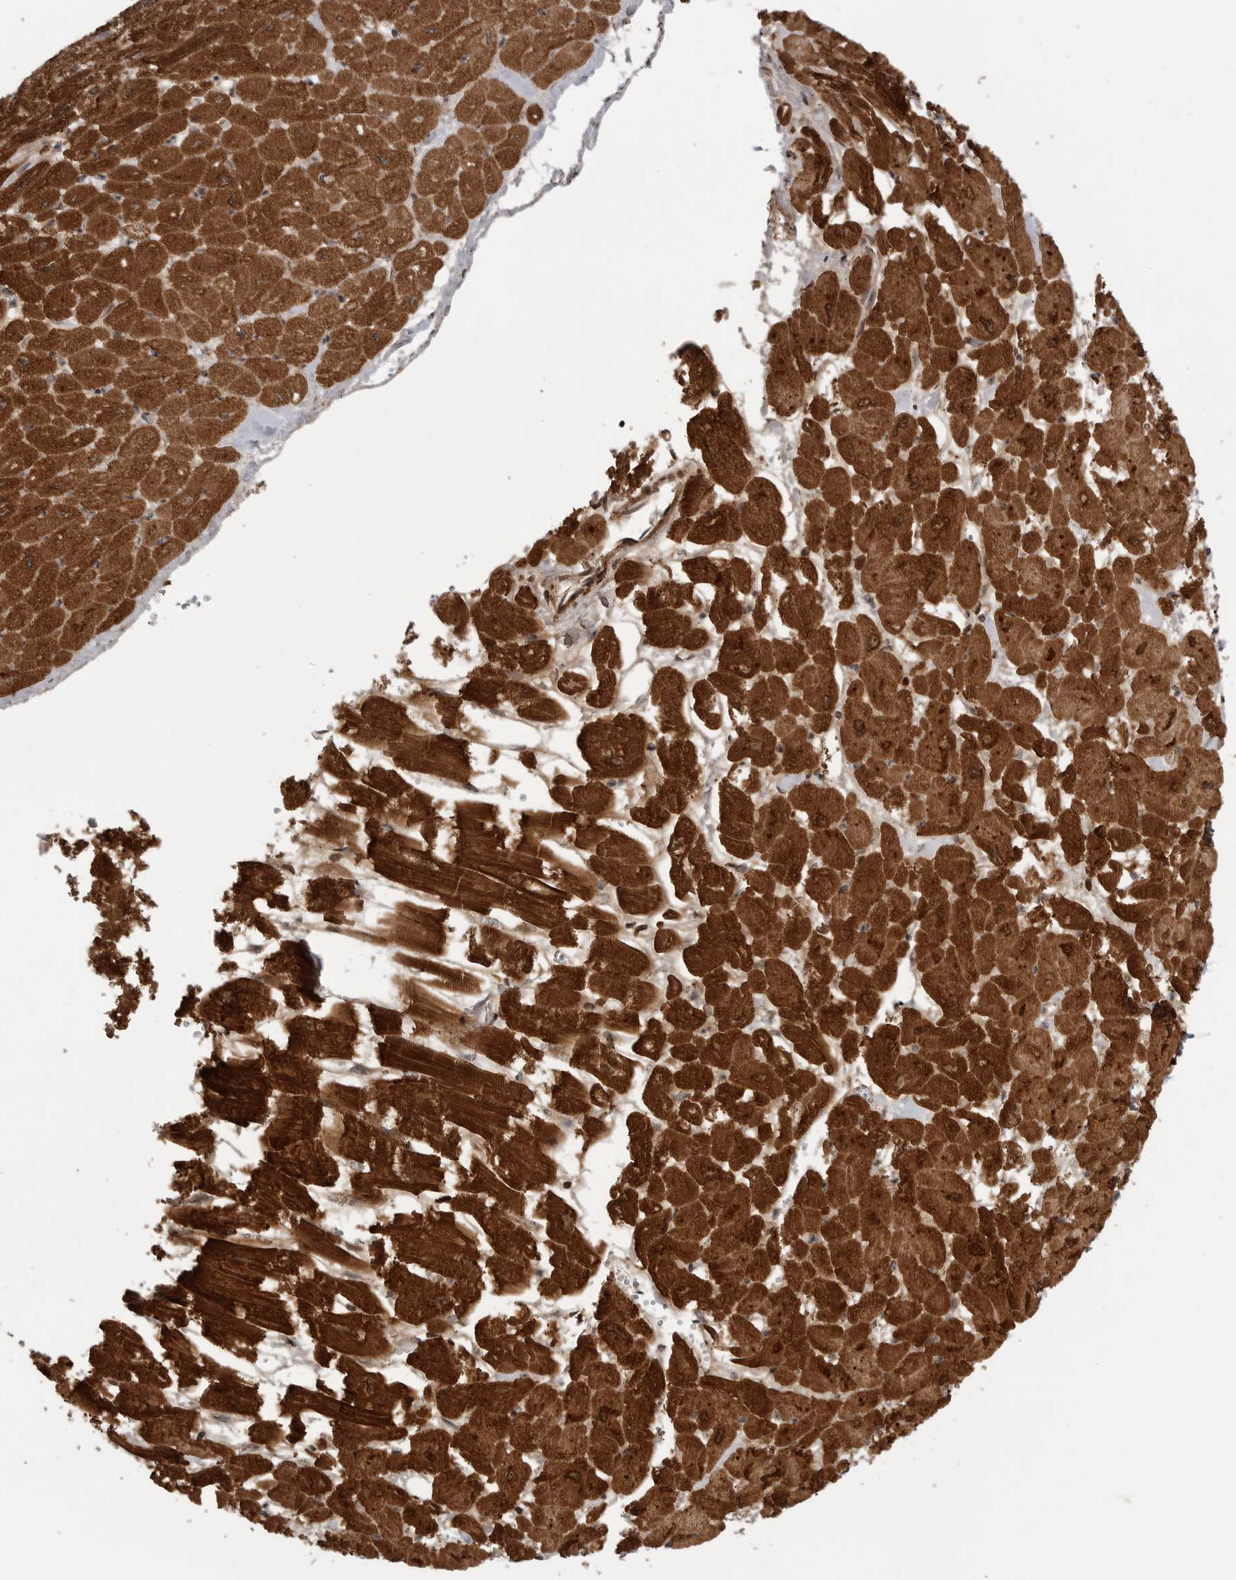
{"staining": {"intensity": "strong", "quantity": ">75%", "location": "cytoplasmic/membranous"}, "tissue": "heart muscle", "cell_type": "Cardiomyocytes", "image_type": "normal", "snomed": [{"axis": "morphology", "description": "Normal tissue, NOS"}, {"axis": "topography", "description": "Heart"}], "caption": "Protein analysis of unremarkable heart muscle reveals strong cytoplasmic/membranous positivity in about >75% of cardiomyocytes.", "gene": "PDCL", "patient": {"sex": "male", "age": 54}}